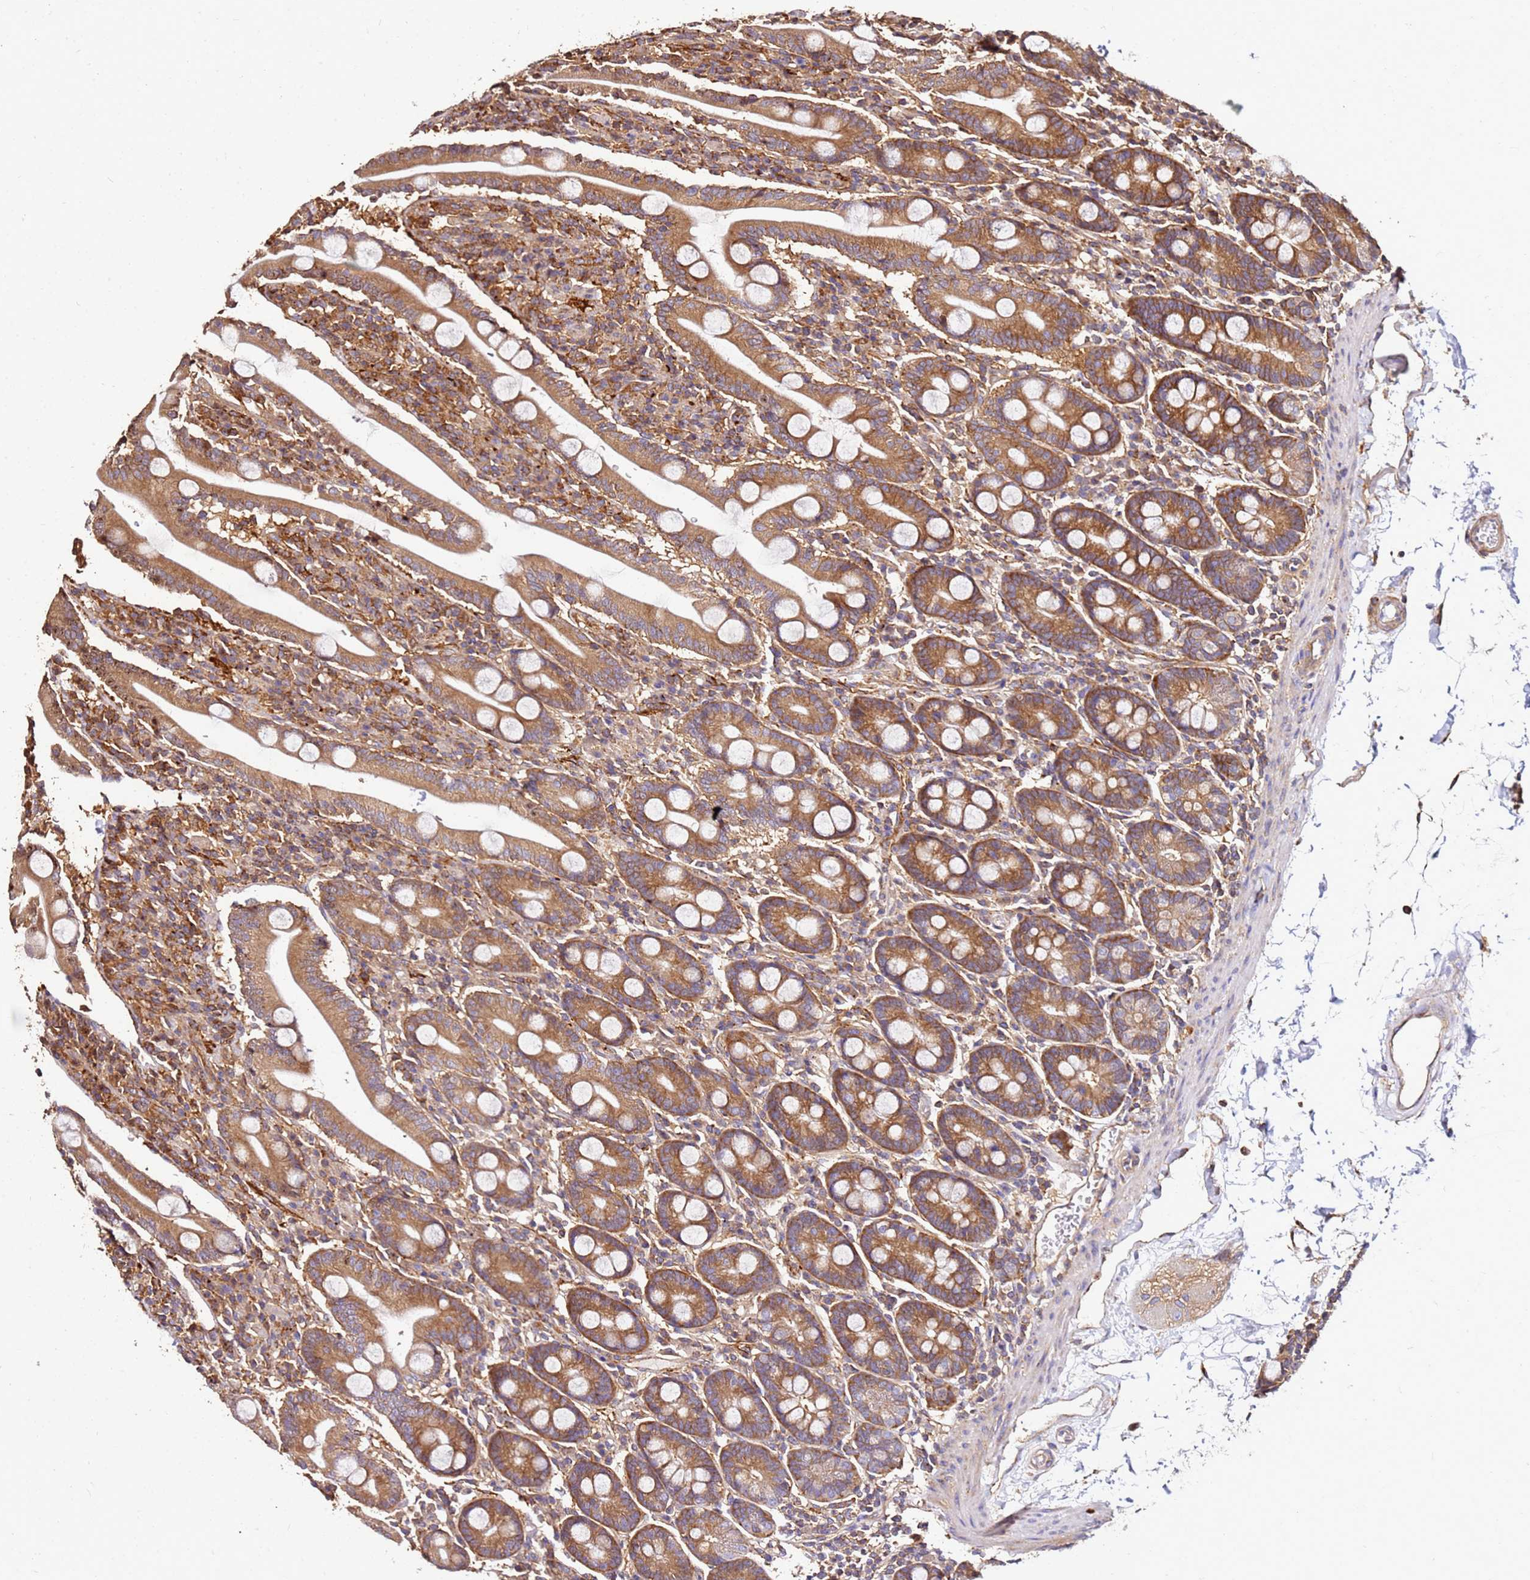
{"staining": {"intensity": "moderate", "quantity": ">75%", "location": "cytoplasmic/membranous"}, "tissue": "duodenum", "cell_type": "Glandular cells", "image_type": "normal", "snomed": [{"axis": "morphology", "description": "Normal tissue, NOS"}, {"axis": "topography", "description": "Duodenum"}], "caption": "Immunohistochemistry (DAB) staining of benign human duodenum displays moderate cytoplasmic/membranous protein positivity in approximately >75% of glandular cells.", "gene": "DVL3", "patient": {"sex": "male", "age": 35}}